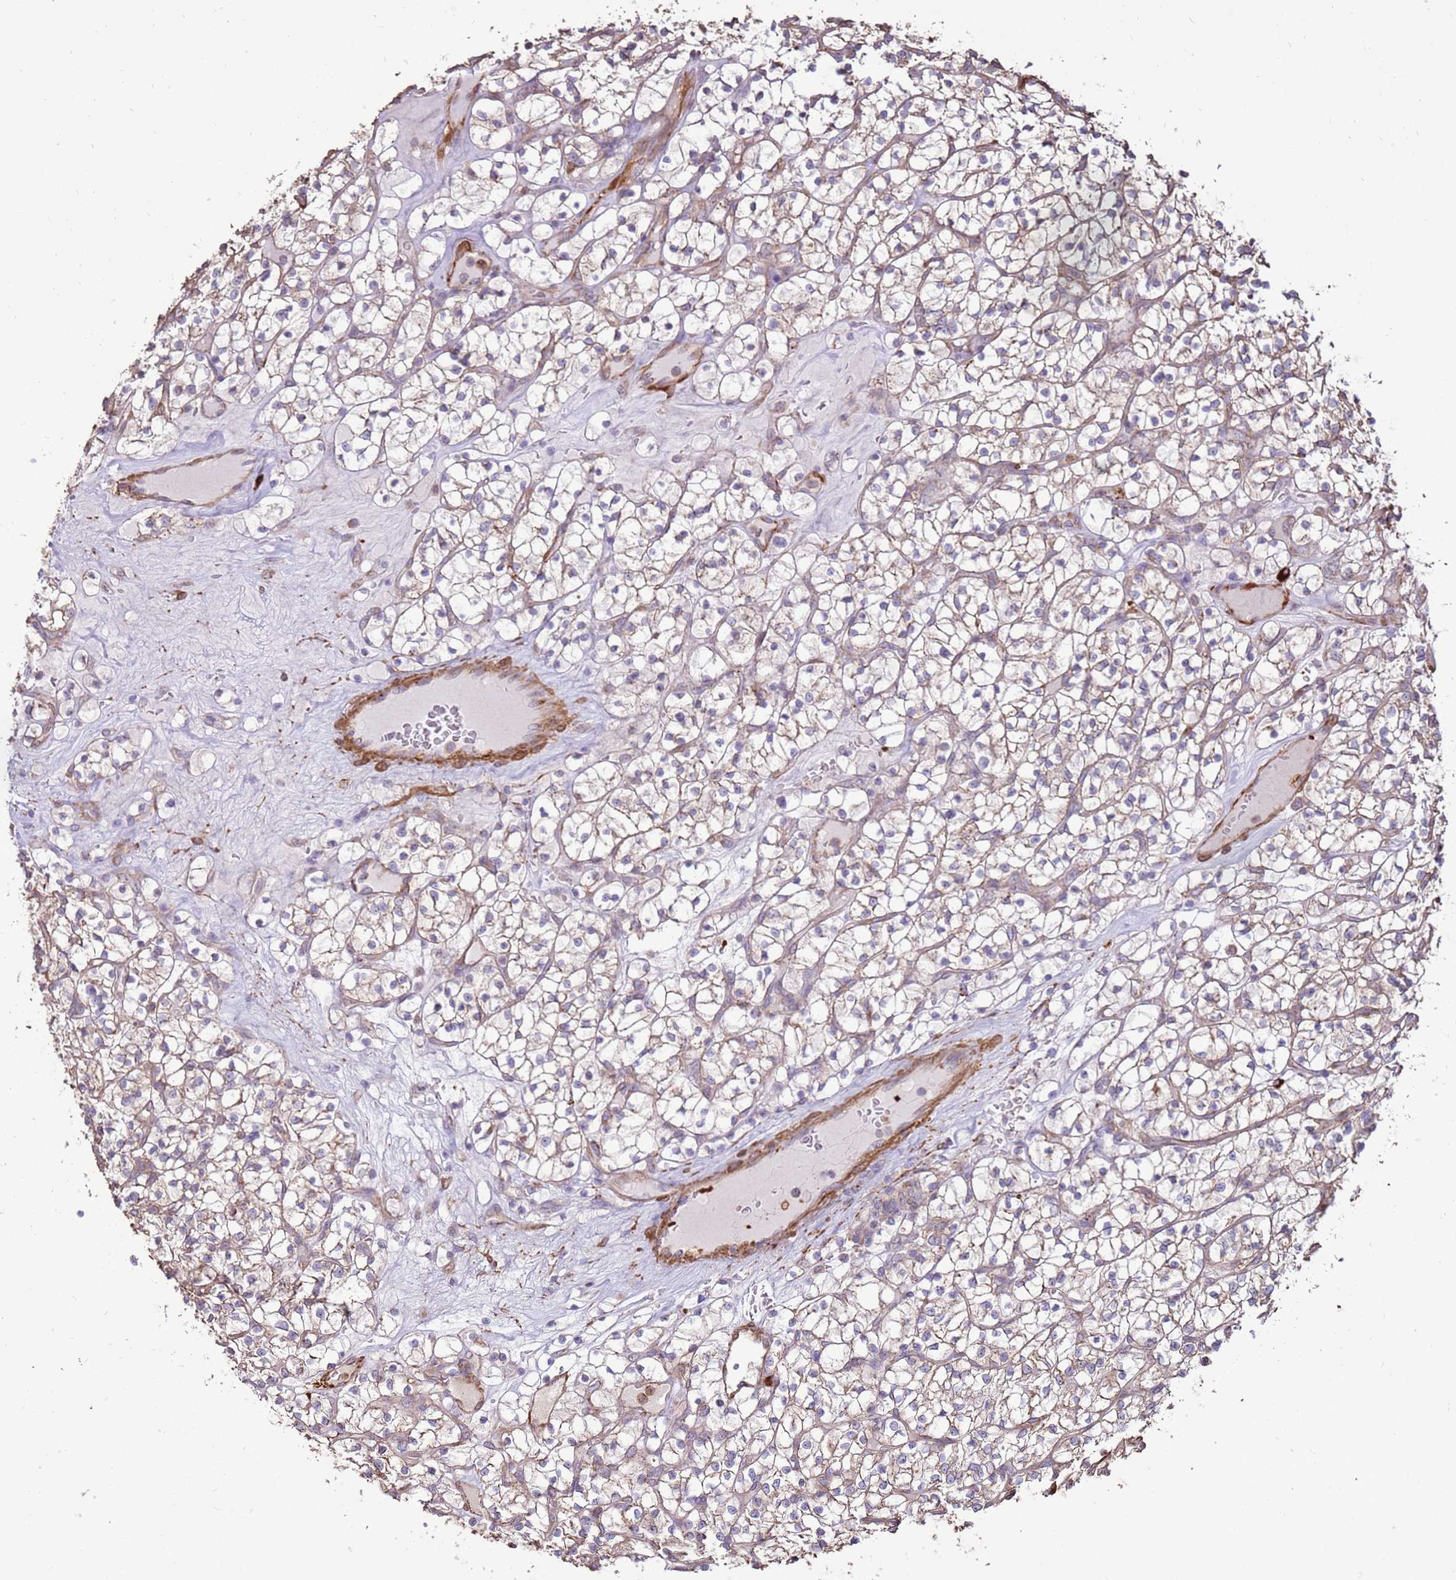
{"staining": {"intensity": "negative", "quantity": "none", "location": "none"}, "tissue": "renal cancer", "cell_type": "Tumor cells", "image_type": "cancer", "snomed": [{"axis": "morphology", "description": "Adenocarcinoma, NOS"}, {"axis": "topography", "description": "Kidney"}], "caption": "IHC image of renal cancer stained for a protein (brown), which reveals no expression in tumor cells.", "gene": "DDX59", "patient": {"sex": "female", "age": 64}}